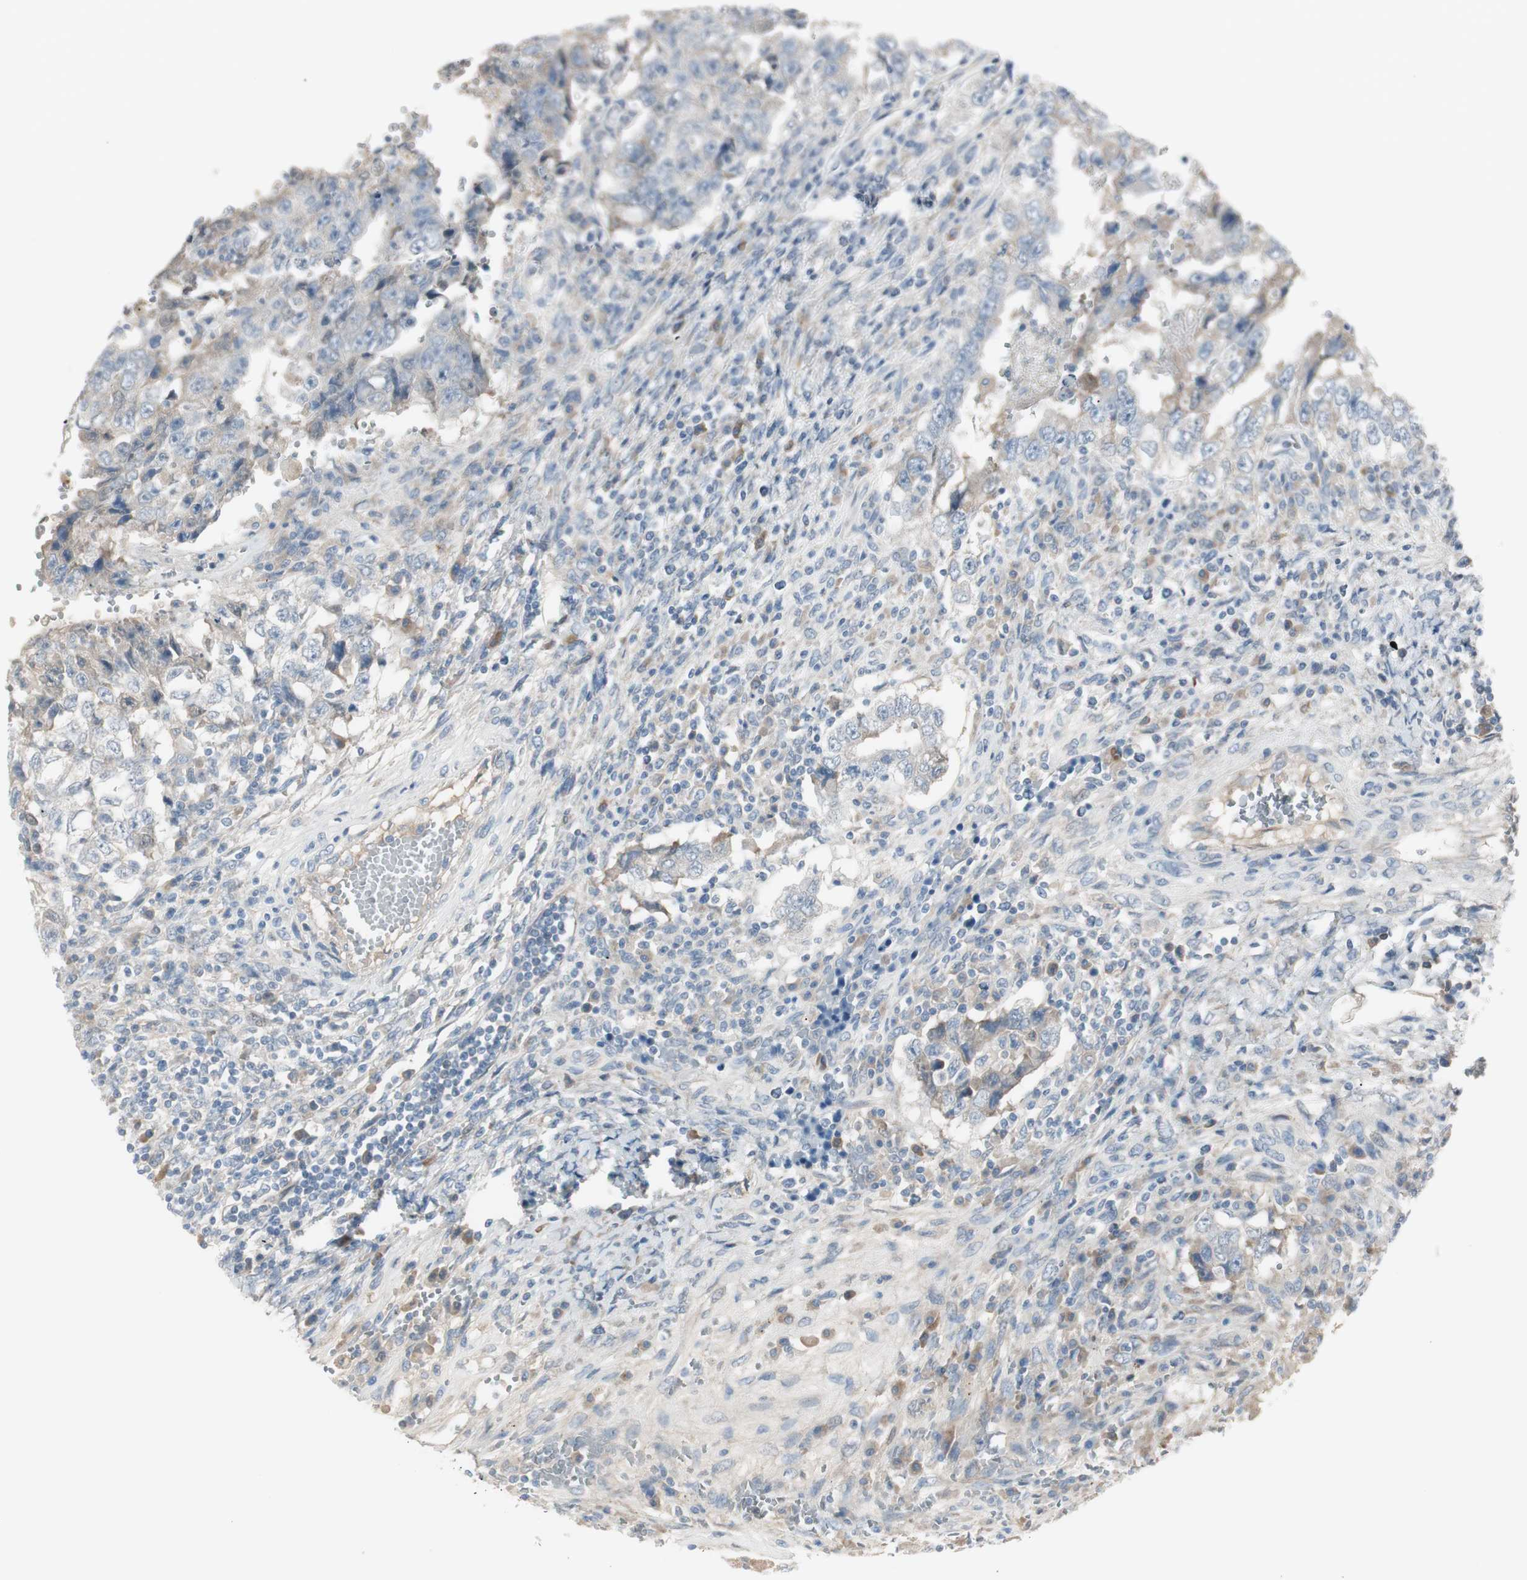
{"staining": {"intensity": "weak", "quantity": "25%-75%", "location": "cytoplasmic/membranous"}, "tissue": "testis cancer", "cell_type": "Tumor cells", "image_type": "cancer", "snomed": [{"axis": "morphology", "description": "Carcinoma, Embryonal, NOS"}, {"axis": "topography", "description": "Testis"}], "caption": "IHC photomicrograph of embryonal carcinoma (testis) stained for a protein (brown), which reveals low levels of weak cytoplasmic/membranous positivity in approximately 25%-75% of tumor cells.", "gene": "MAPRE3", "patient": {"sex": "male", "age": 26}}